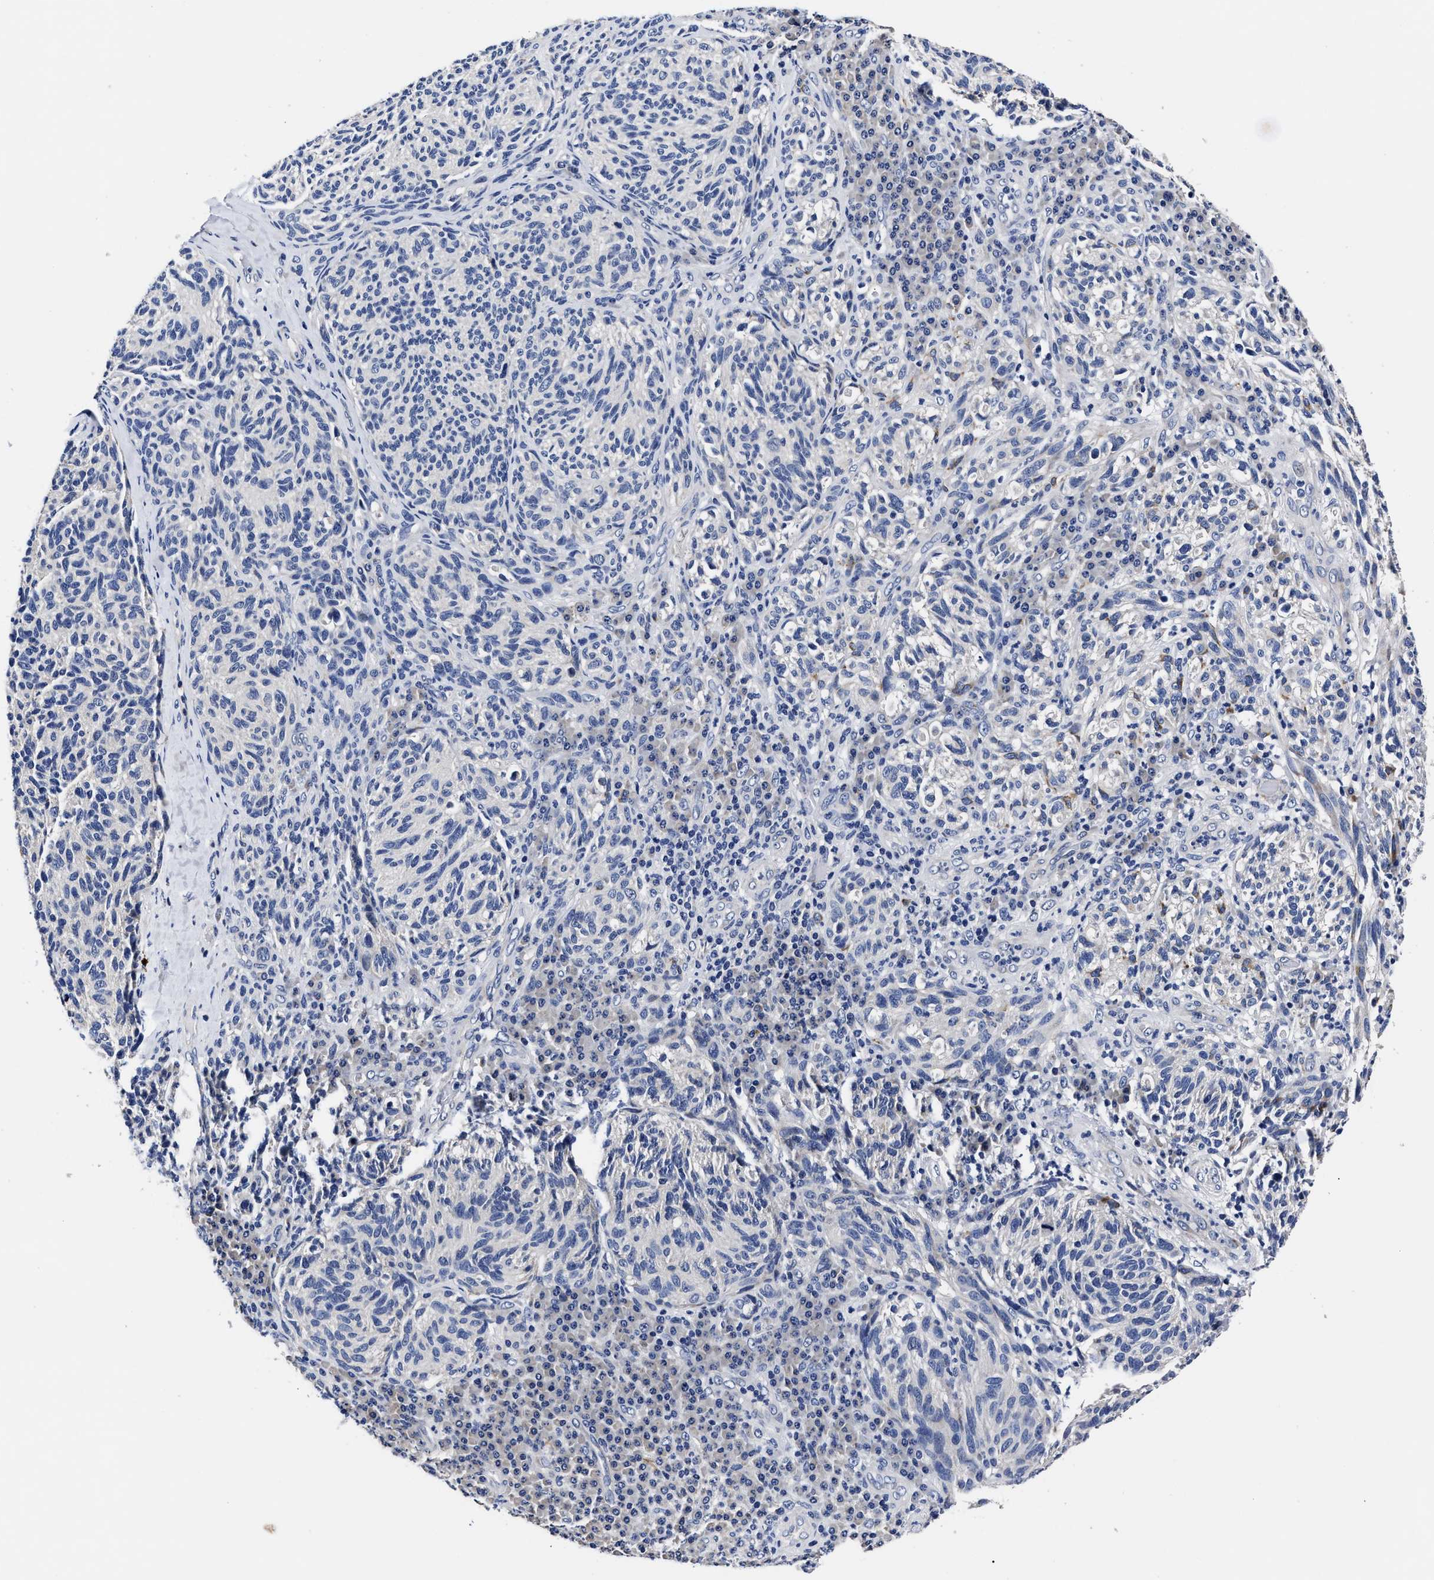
{"staining": {"intensity": "negative", "quantity": "none", "location": "none"}, "tissue": "melanoma", "cell_type": "Tumor cells", "image_type": "cancer", "snomed": [{"axis": "morphology", "description": "Malignant melanoma, NOS"}, {"axis": "topography", "description": "Skin"}], "caption": "This is a image of IHC staining of malignant melanoma, which shows no expression in tumor cells.", "gene": "OLFML2A", "patient": {"sex": "female", "age": 73}}